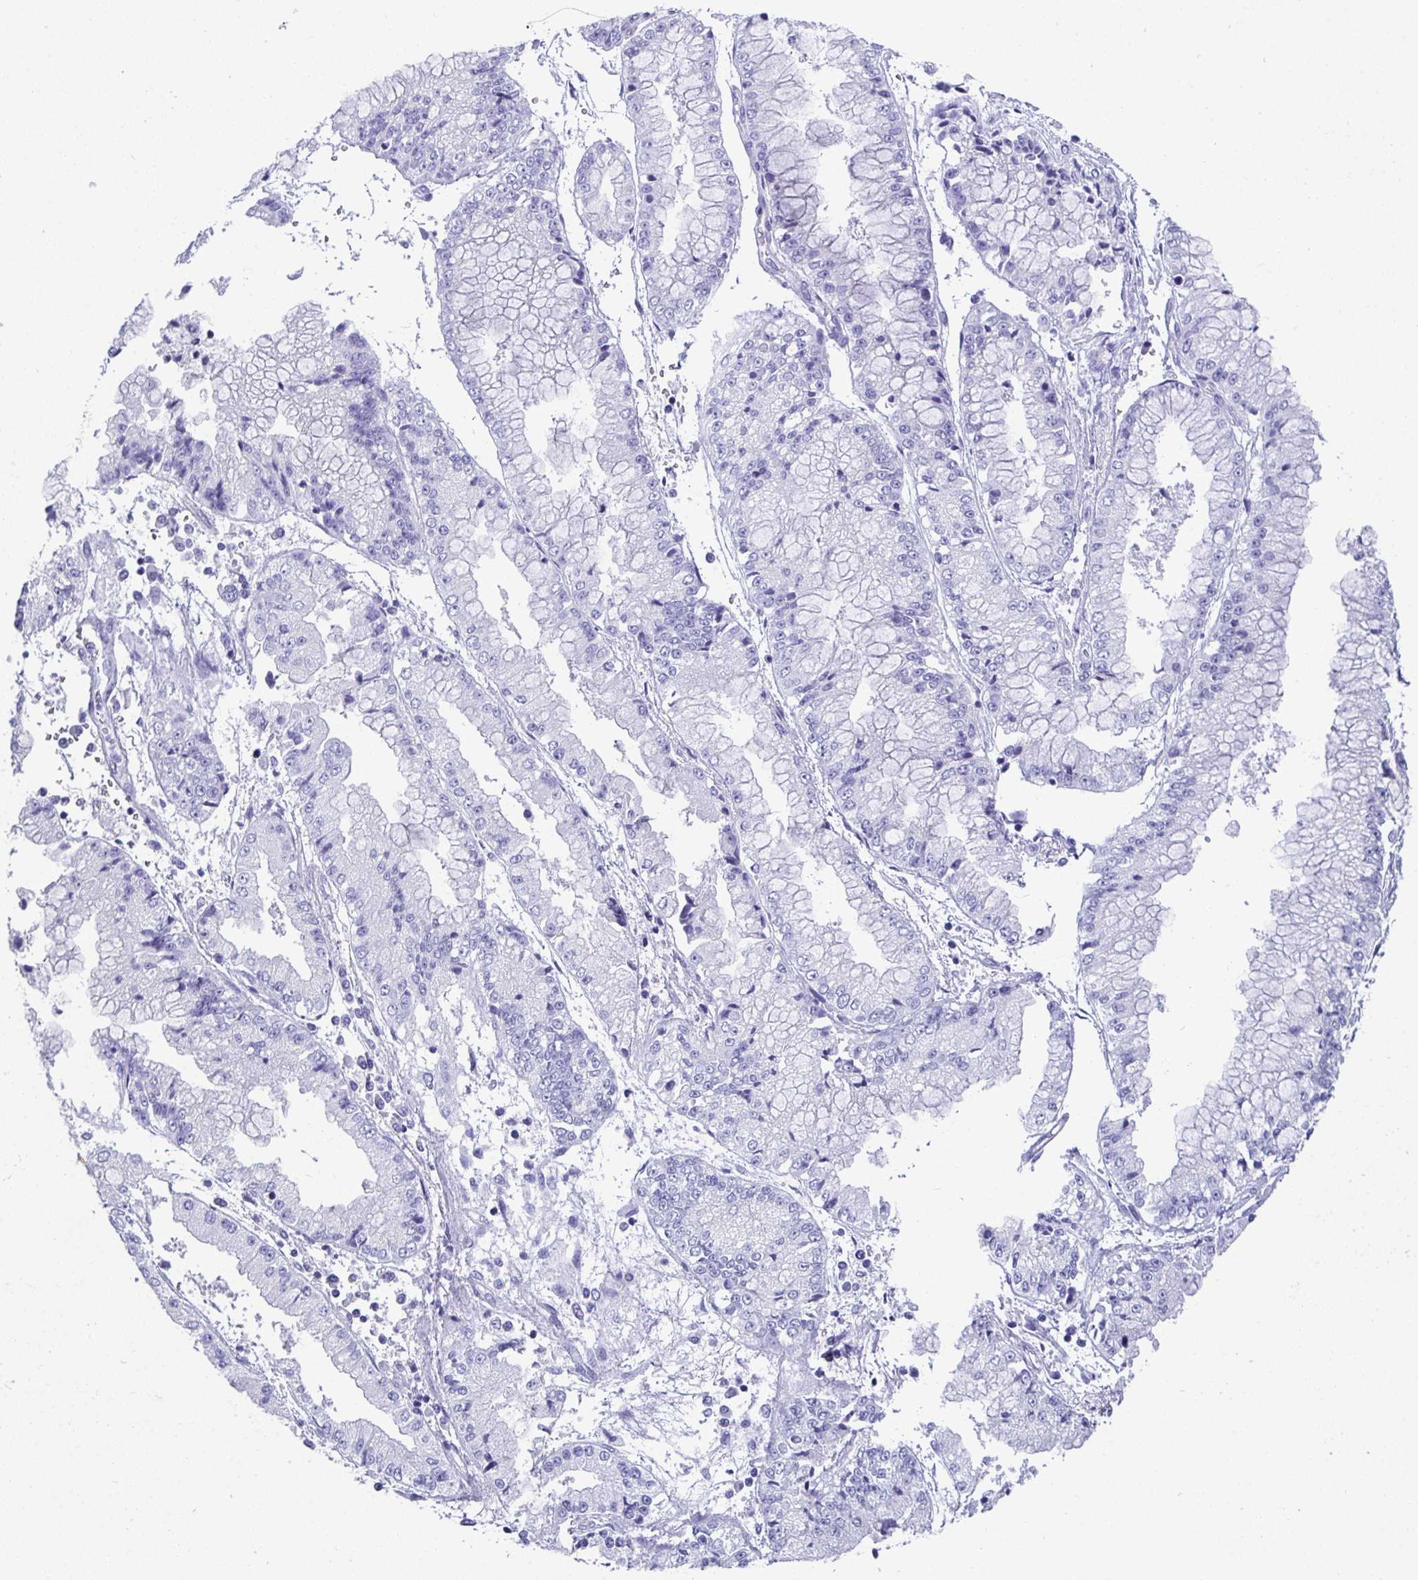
{"staining": {"intensity": "negative", "quantity": "none", "location": "none"}, "tissue": "stomach cancer", "cell_type": "Tumor cells", "image_type": "cancer", "snomed": [{"axis": "morphology", "description": "Adenocarcinoma, NOS"}, {"axis": "topography", "description": "Stomach, upper"}], "caption": "Immunohistochemistry (IHC) photomicrograph of human stomach cancer stained for a protein (brown), which exhibits no staining in tumor cells.", "gene": "TMEM241", "patient": {"sex": "female", "age": 74}}